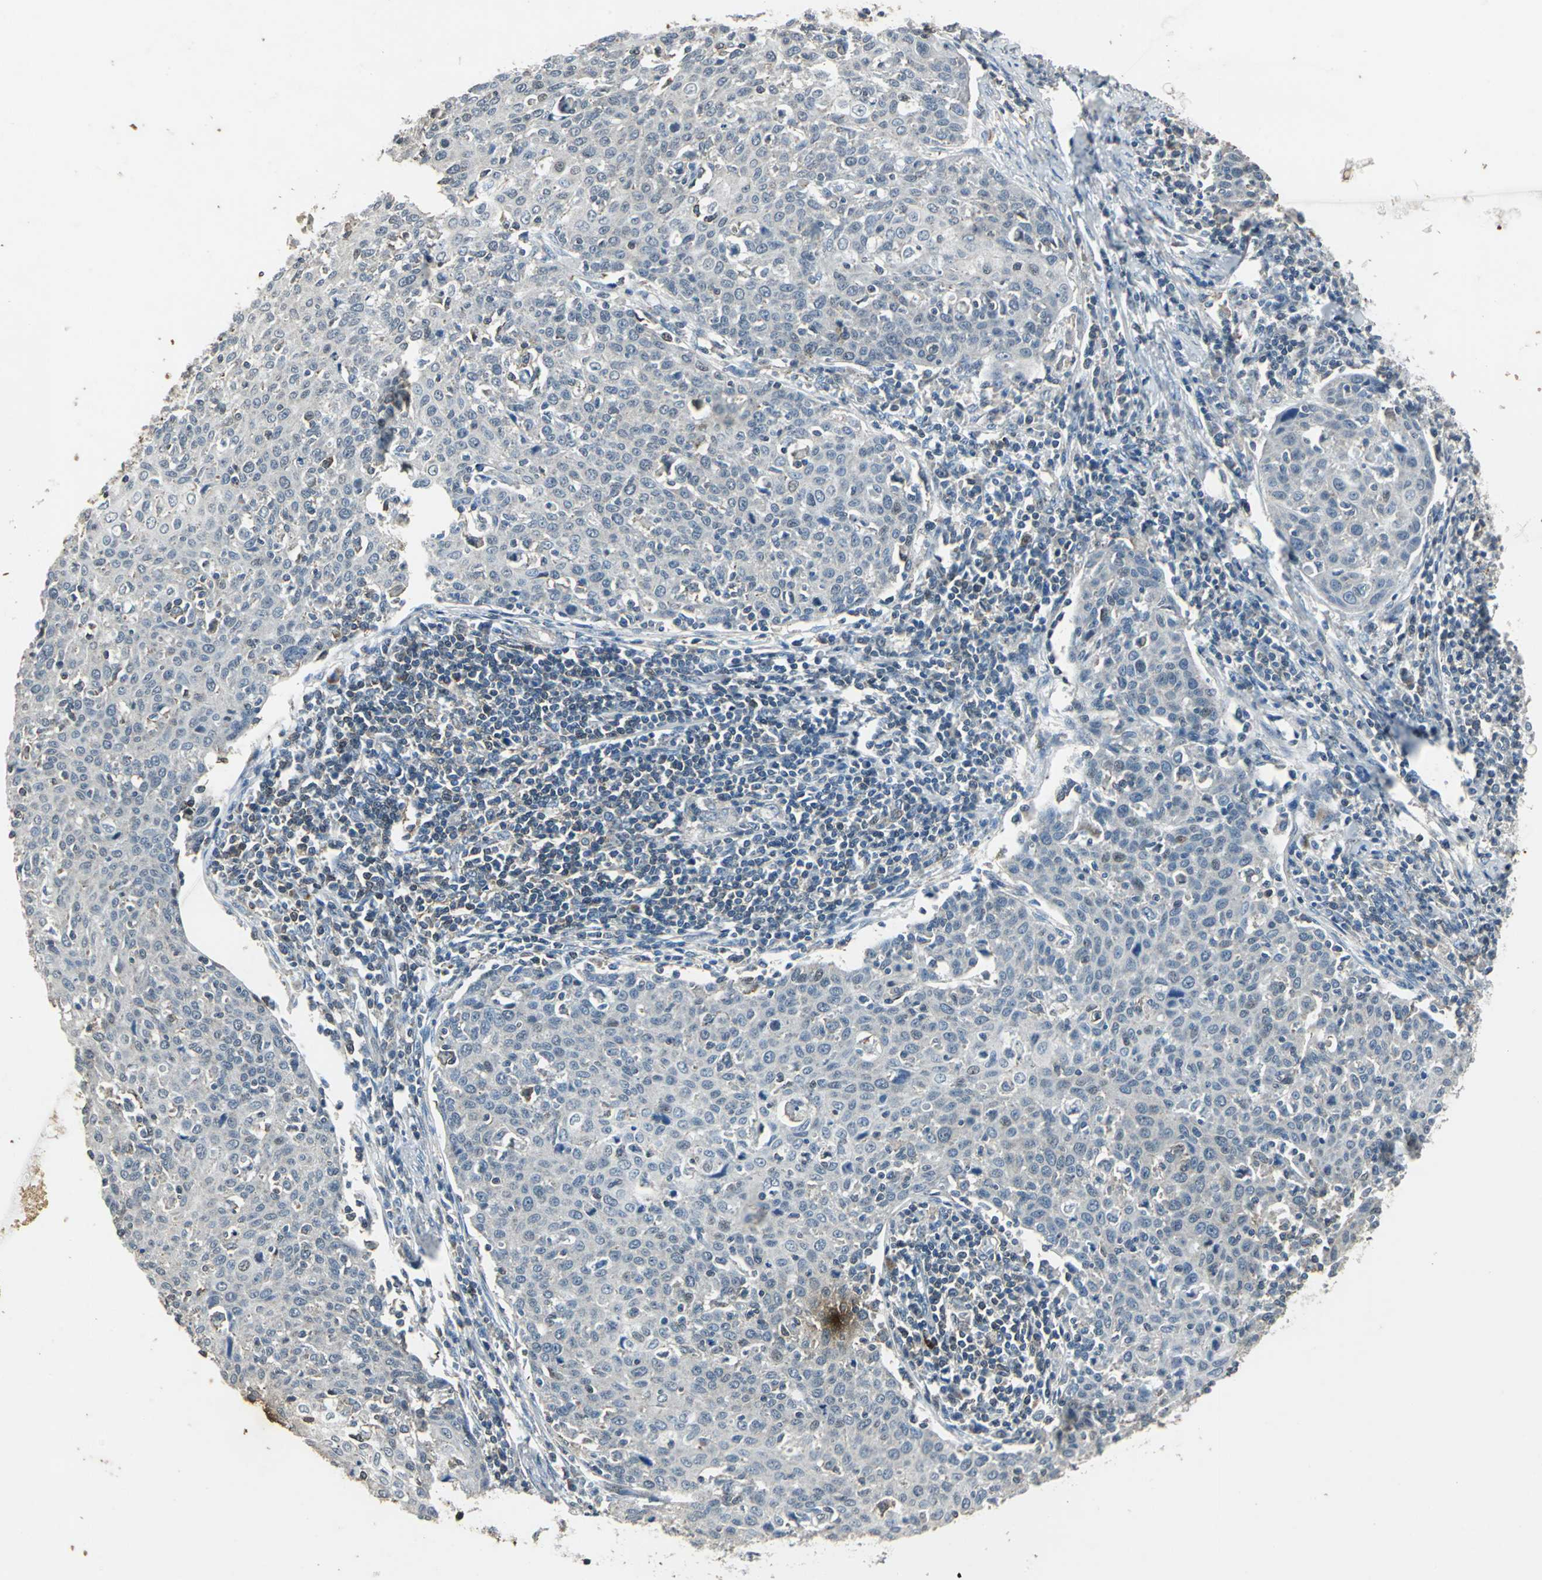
{"staining": {"intensity": "negative", "quantity": "none", "location": "none"}, "tissue": "cervical cancer", "cell_type": "Tumor cells", "image_type": "cancer", "snomed": [{"axis": "morphology", "description": "Squamous cell carcinoma, NOS"}, {"axis": "topography", "description": "Cervix"}], "caption": "Tumor cells are negative for protein expression in human cervical cancer. (Brightfield microscopy of DAB immunohistochemistry at high magnification).", "gene": "DNAJB4", "patient": {"sex": "female", "age": 38}}